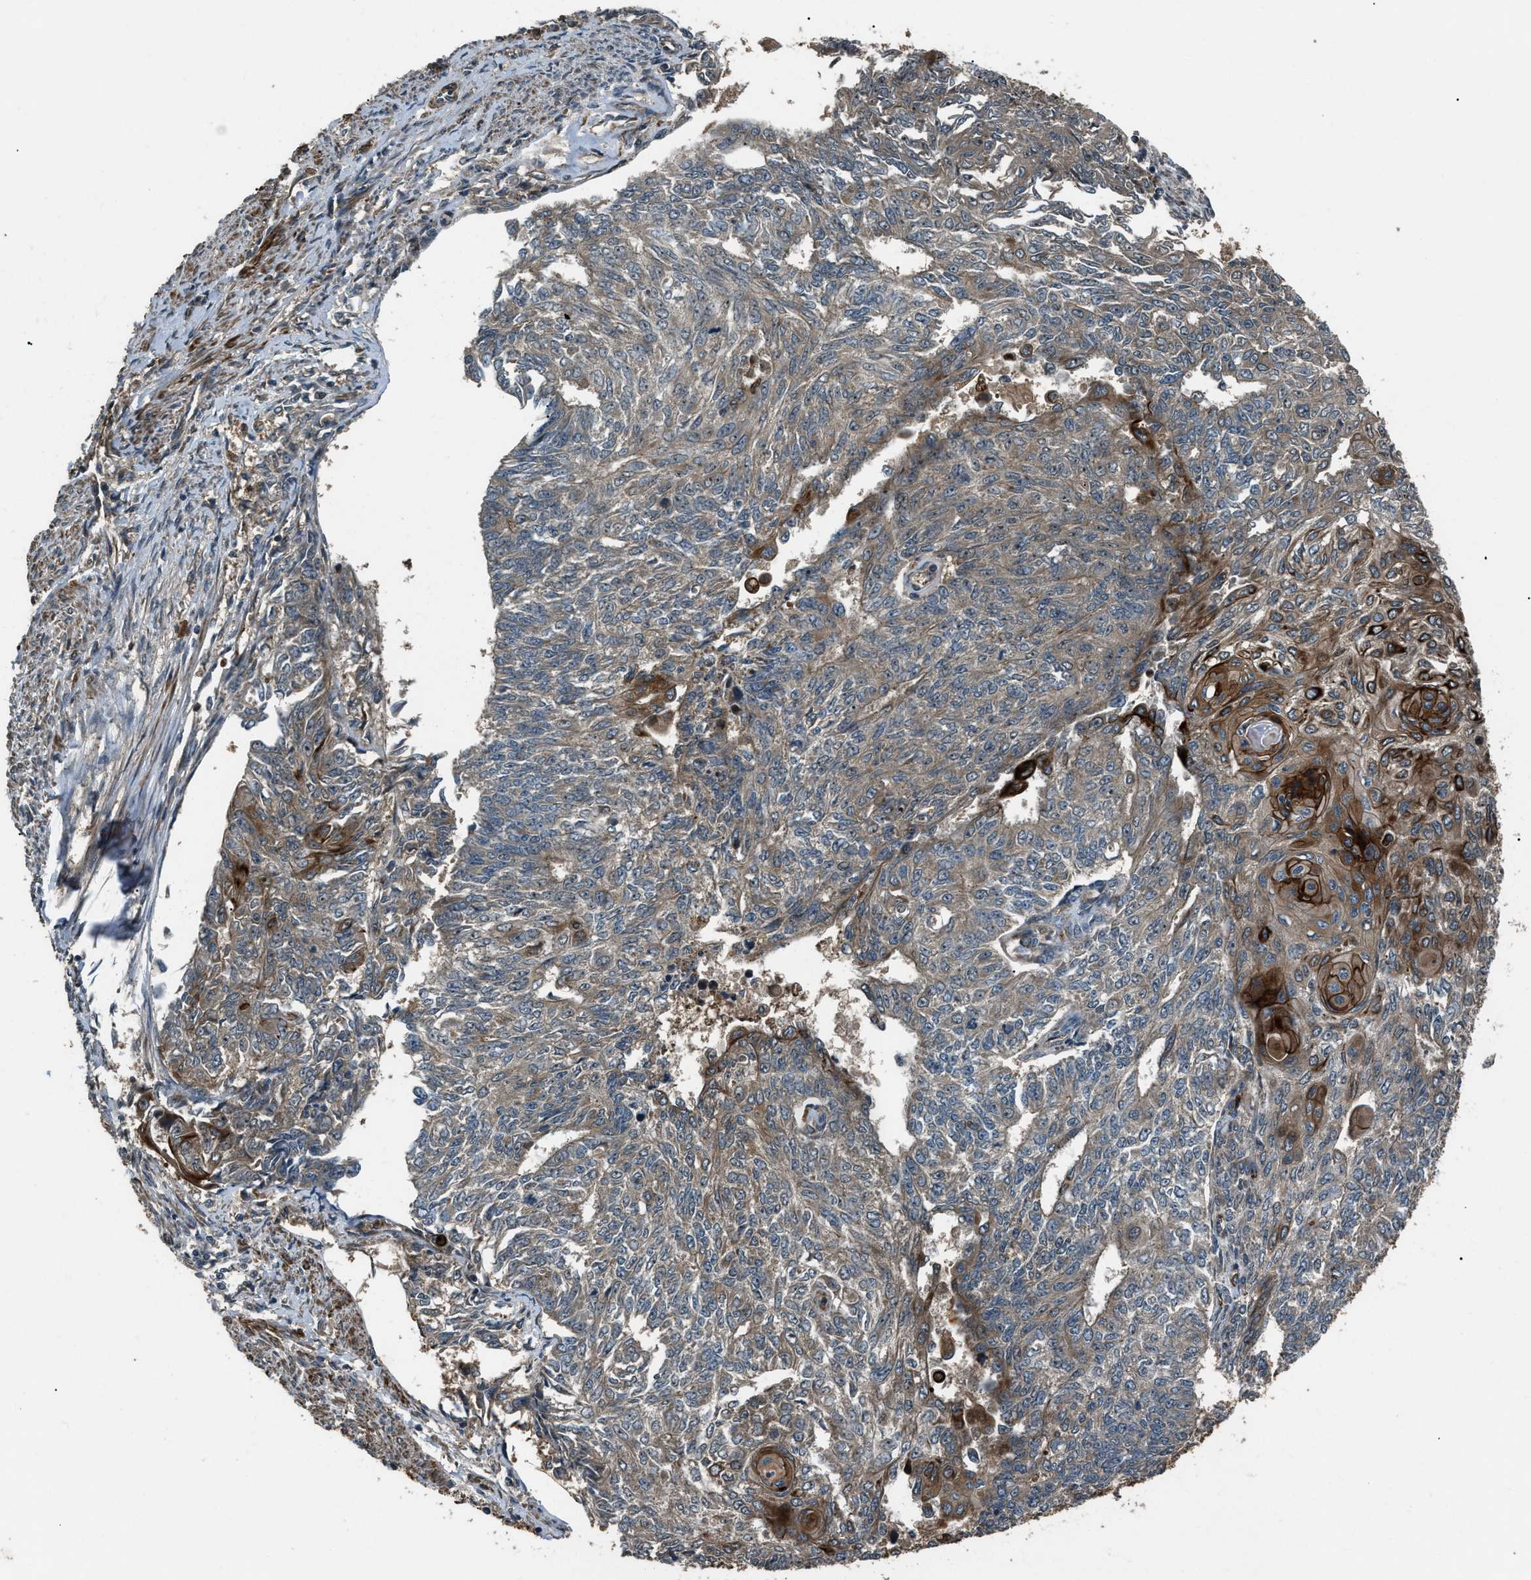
{"staining": {"intensity": "weak", "quantity": ">75%", "location": "cytoplasmic/membranous"}, "tissue": "endometrial cancer", "cell_type": "Tumor cells", "image_type": "cancer", "snomed": [{"axis": "morphology", "description": "Adenocarcinoma, NOS"}, {"axis": "topography", "description": "Endometrium"}], "caption": "A histopathology image of endometrial adenocarcinoma stained for a protein shows weak cytoplasmic/membranous brown staining in tumor cells.", "gene": "IRAK4", "patient": {"sex": "female", "age": 32}}